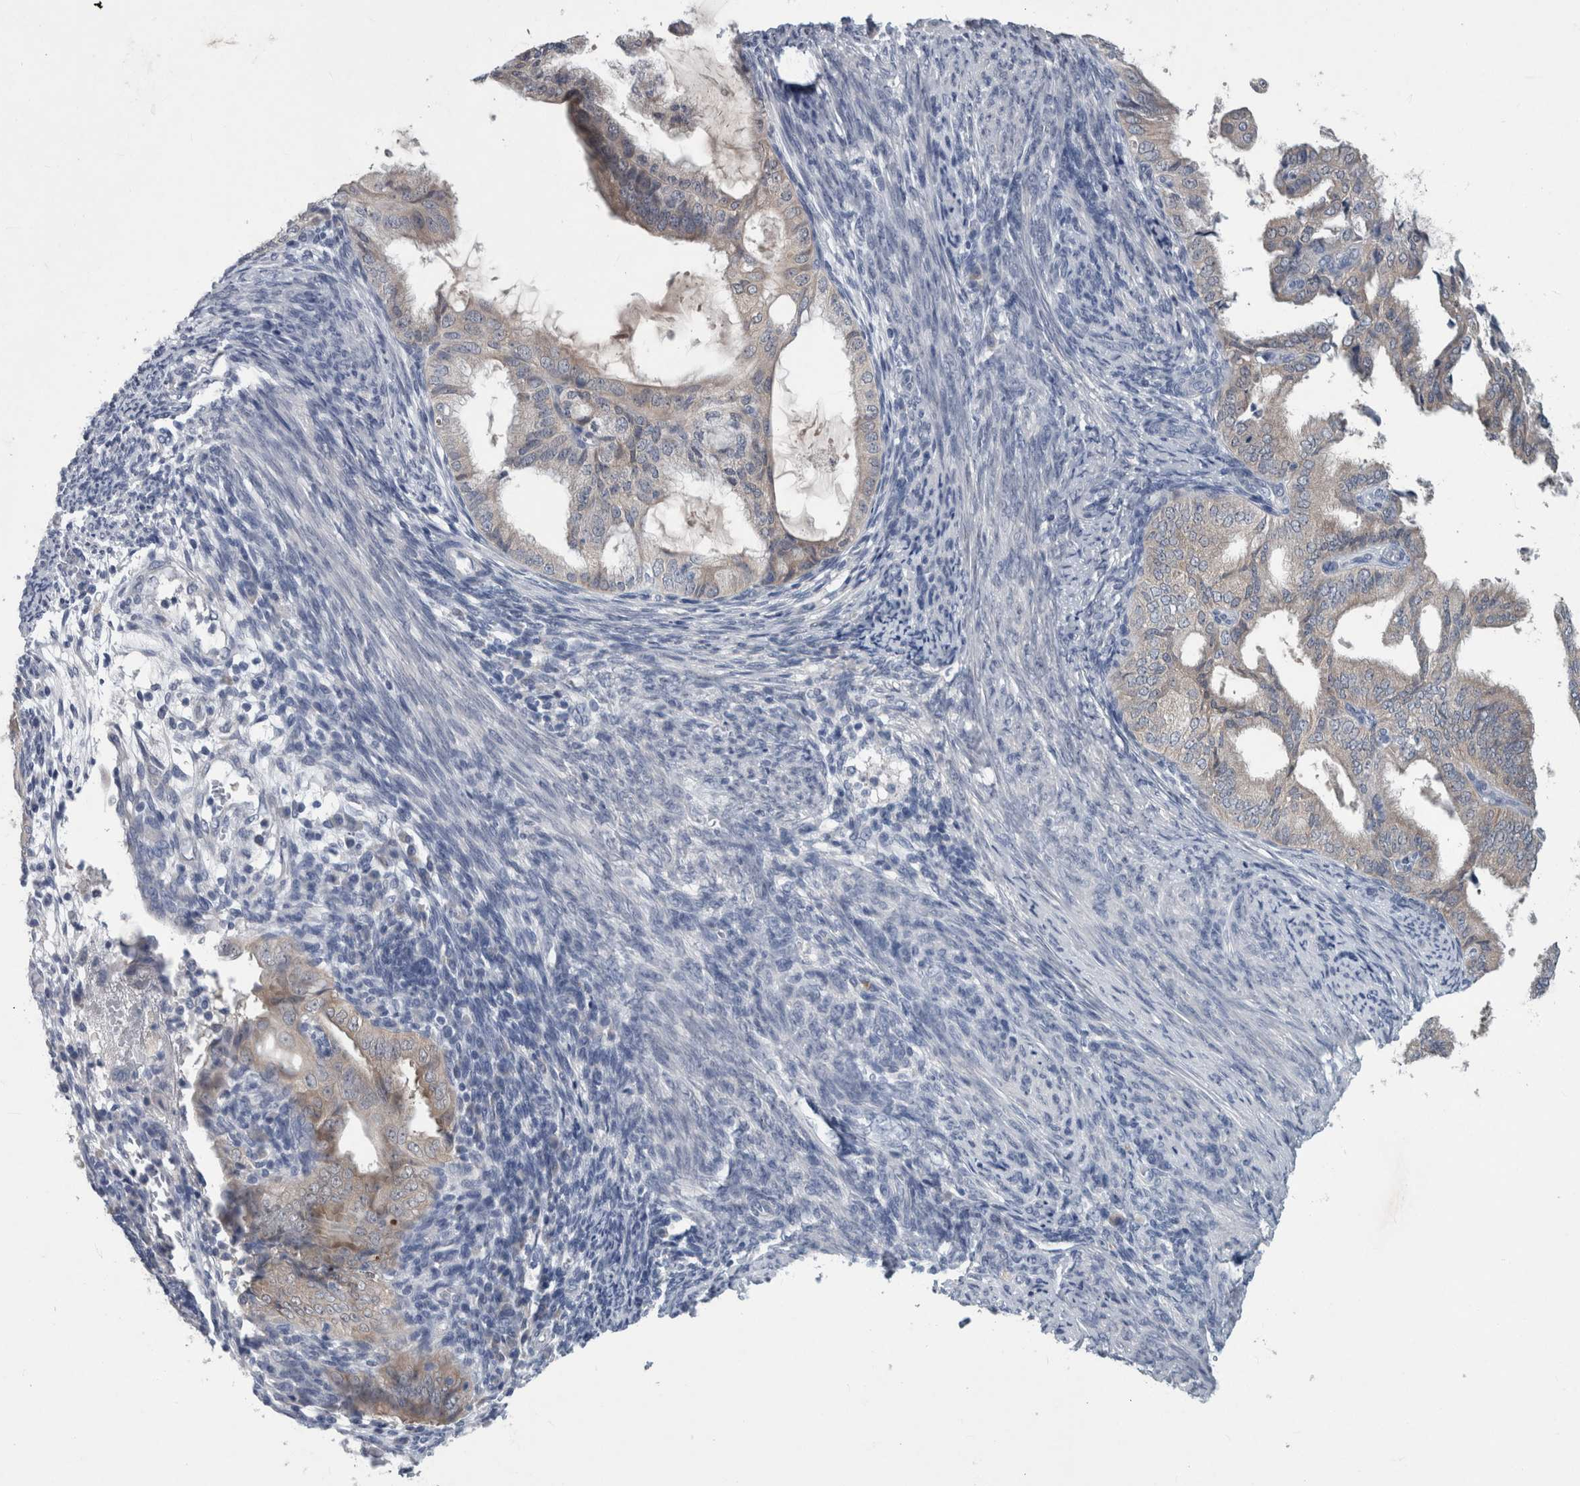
{"staining": {"intensity": "negative", "quantity": "none", "location": "none"}, "tissue": "endometrial cancer", "cell_type": "Tumor cells", "image_type": "cancer", "snomed": [{"axis": "morphology", "description": "Adenocarcinoma, NOS"}, {"axis": "topography", "description": "Endometrium"}], "caption": "Tumor cells show no significant protein positivity in endometrial cancer (adenocarcinoma). Nuclei are stained in blue.", "gene": "FAM83H", "patient": {"sex": "female", "age": 58}}